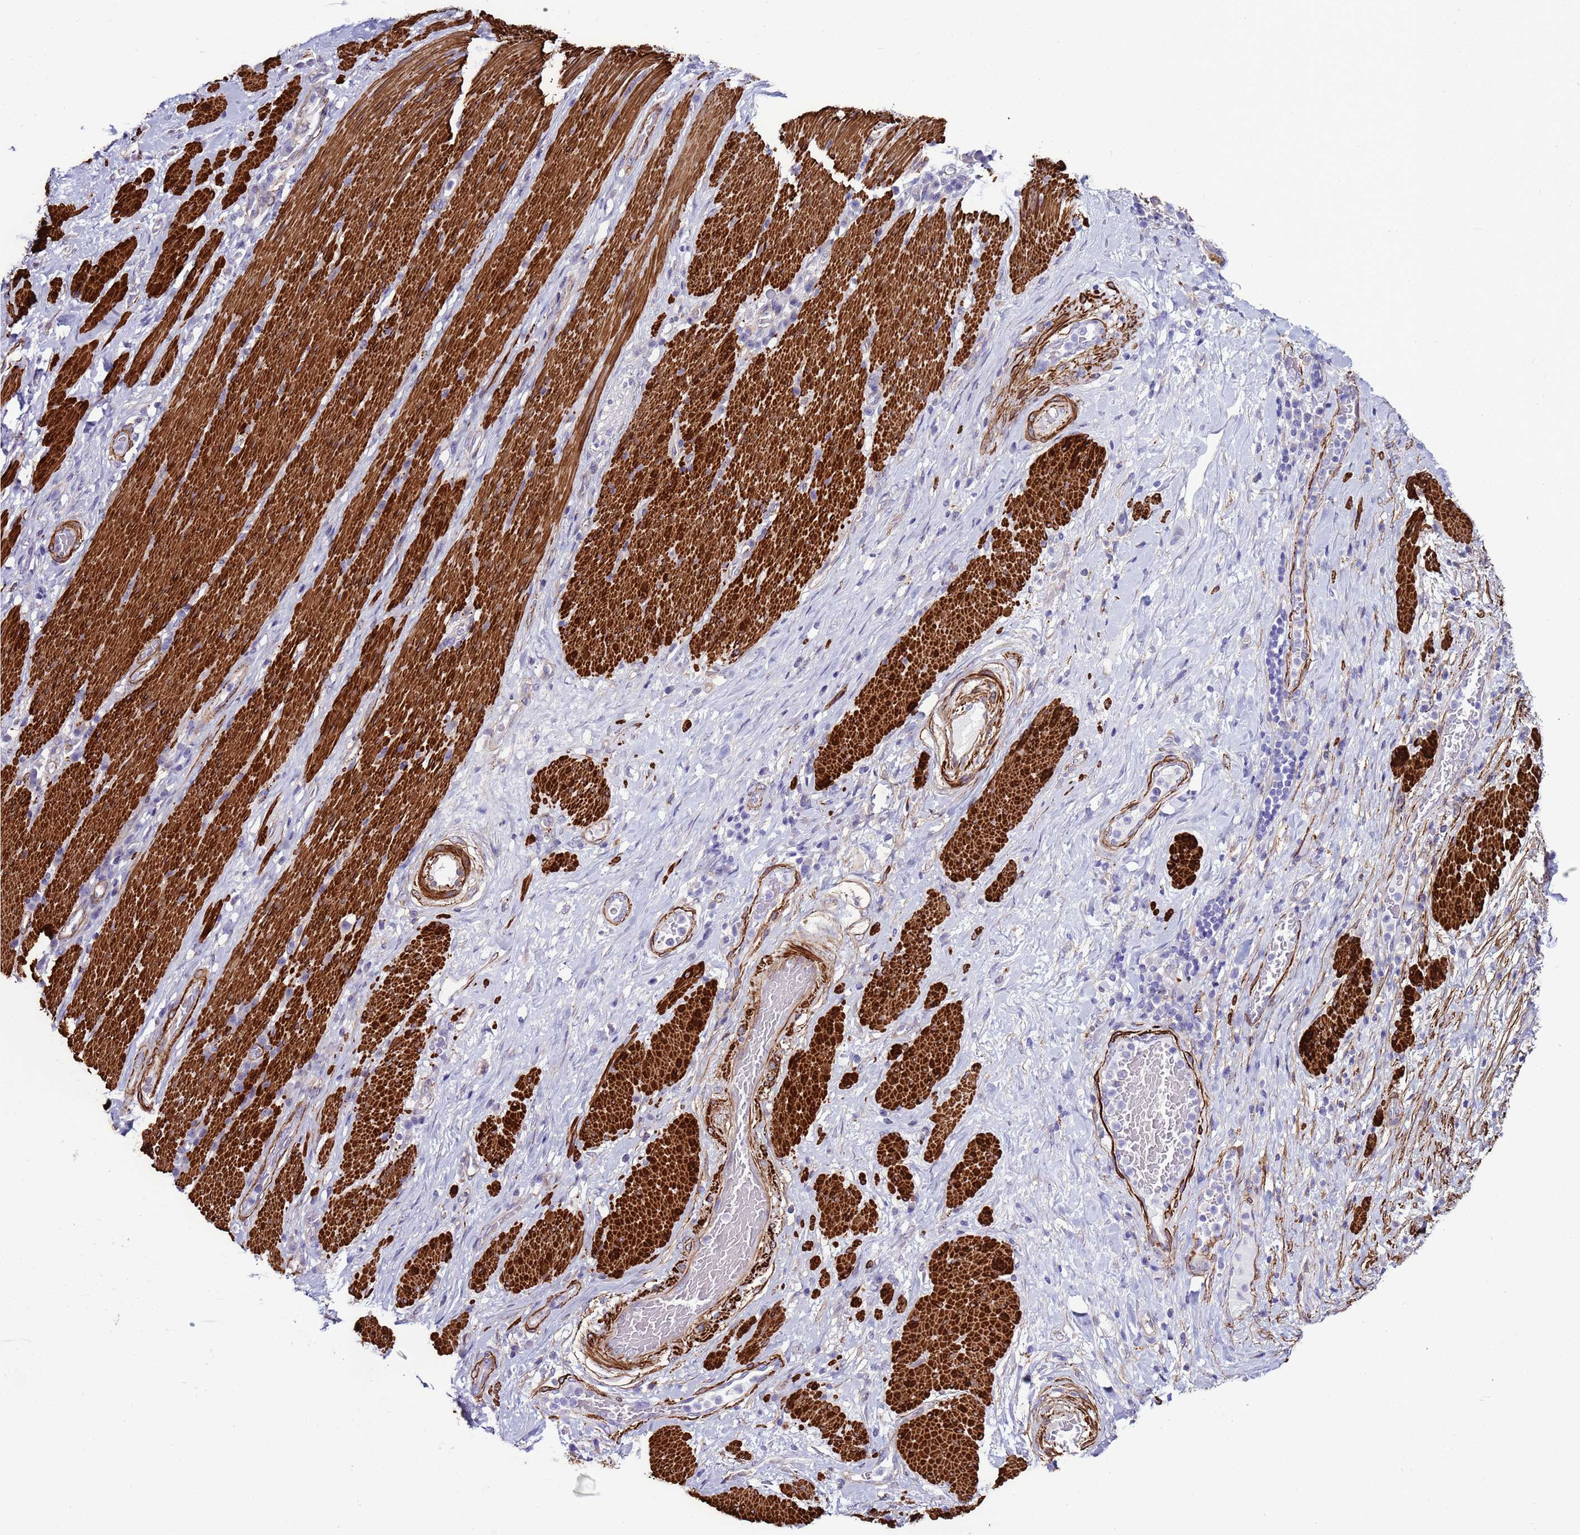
{"staining": {"intensity": "negative", "quantity": "none", "location": "none"}, "tissue": "stomach cancer", "cell_type": "Tumor cells", "image_type": "cancer", "snomed": [{"axis": "morphology", "description": "Normal tissue, NOS"}, {"axis": "morphology", "description": "Adenocarcinoma, NOS"}, {"axis": "topography", "description": "Stomach"}], "caption": "DAB immunohistochemical staining of human adenocarcinoma (stomach) demonstrates no significant staining in tumor cells. The staining is performed using DAB (3,3'-diaminobenzidine) brown chromogen with nuclei counter-stained in using hematoxylin.", "gene": "RABL2B", "patient": {"sex": "female", "age": 64}}